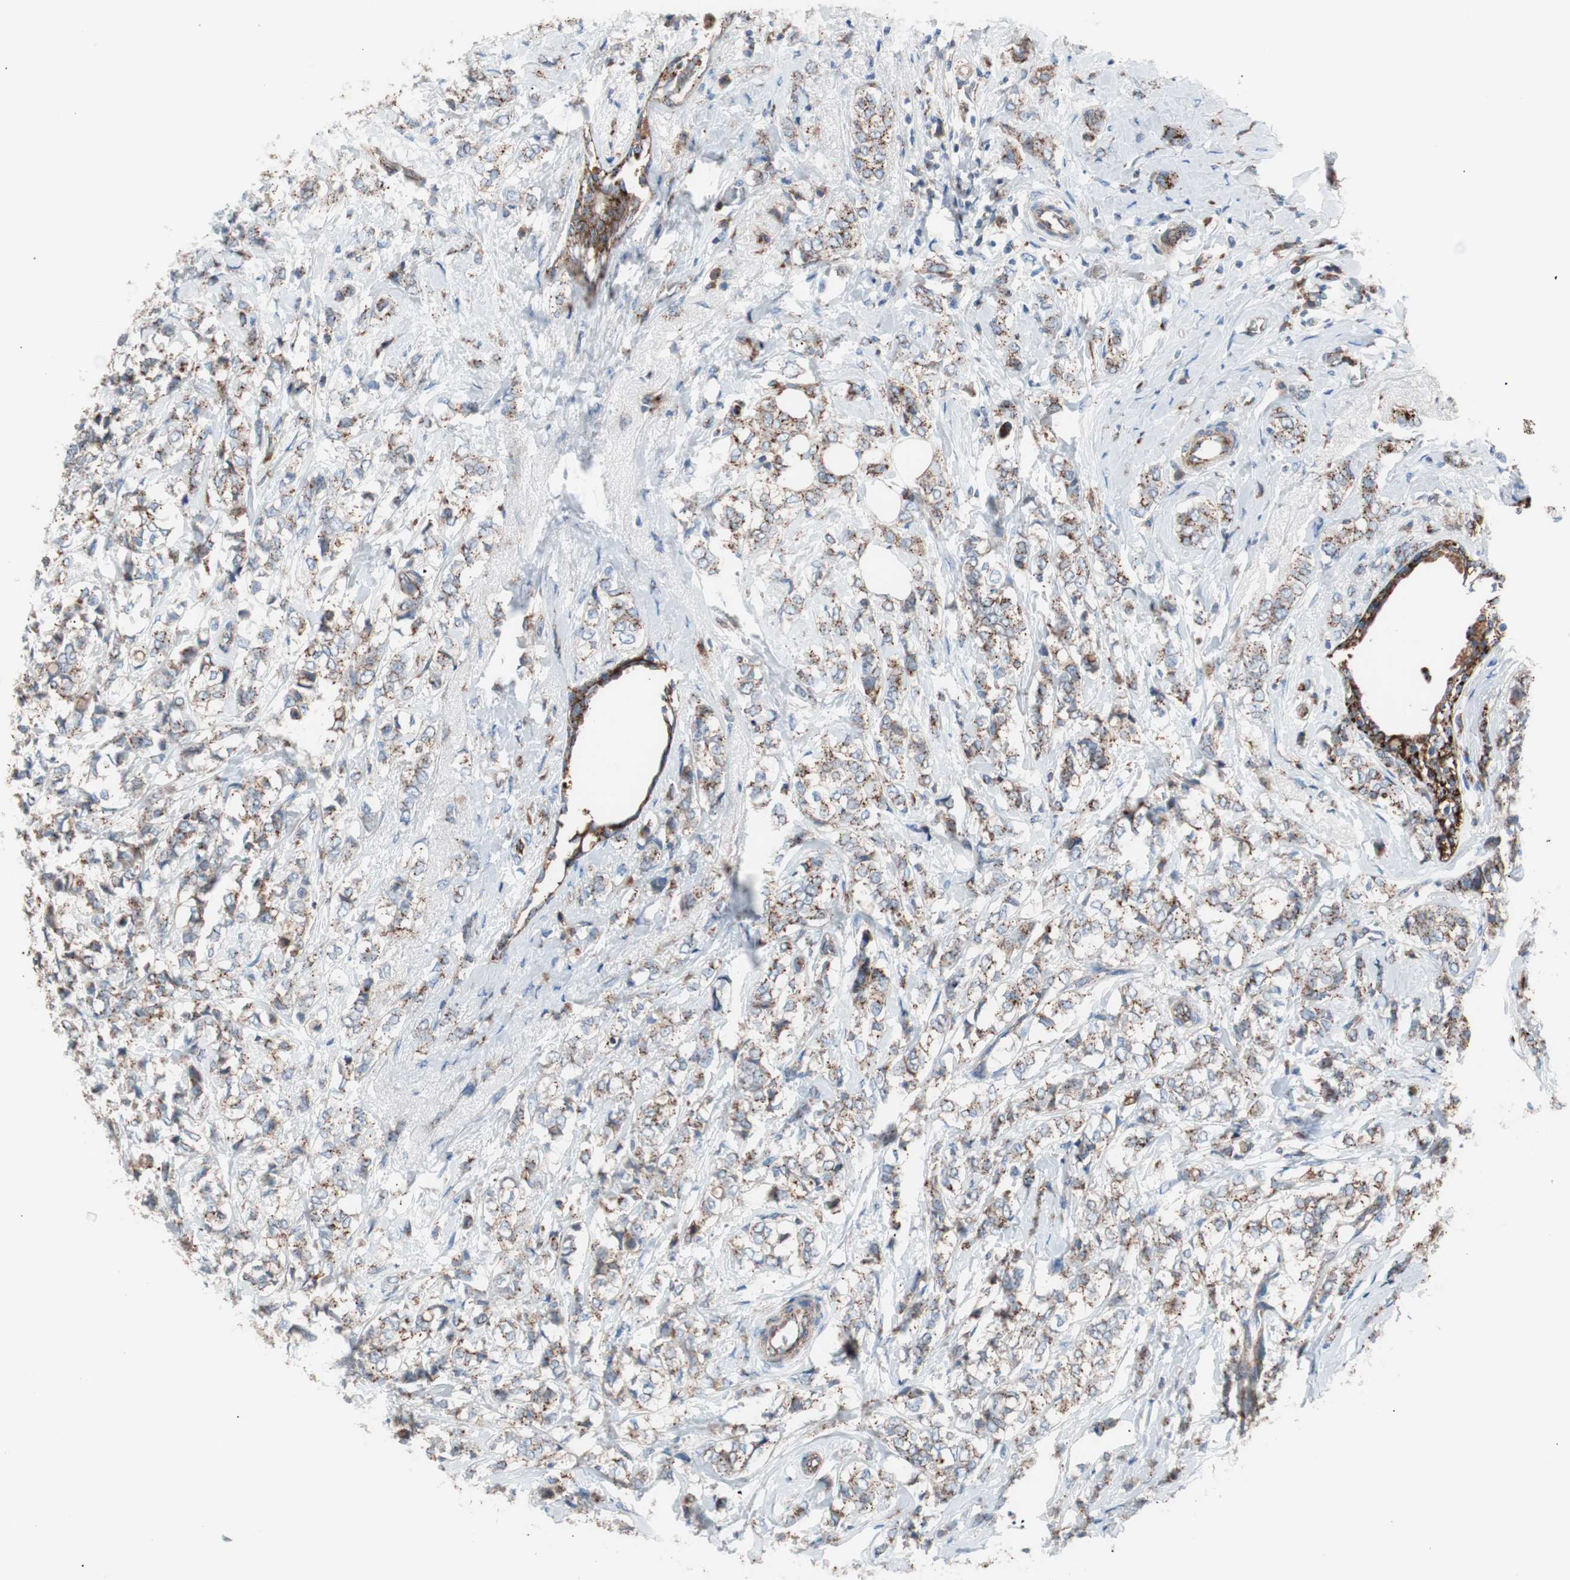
{"staining": {"intensity": "moderate", "quantity": ">75%", "location": "cytoplasmic/membranous"}, "tissue": "breast cancer", "cell_type": "Tumor cells", "image_type": "cancer", "snomed": [{"axis": "morphology", "description": "Lobular carcinoma"}, {"axis": "topography", "description": "Breast"}], "caption": "Breast cancer stained for a protein displays moderate cytoplasmic/membranous positivity in tumor cells.", "gene": "FLOT2", "patient": {"sex": "female", "age": 60}}